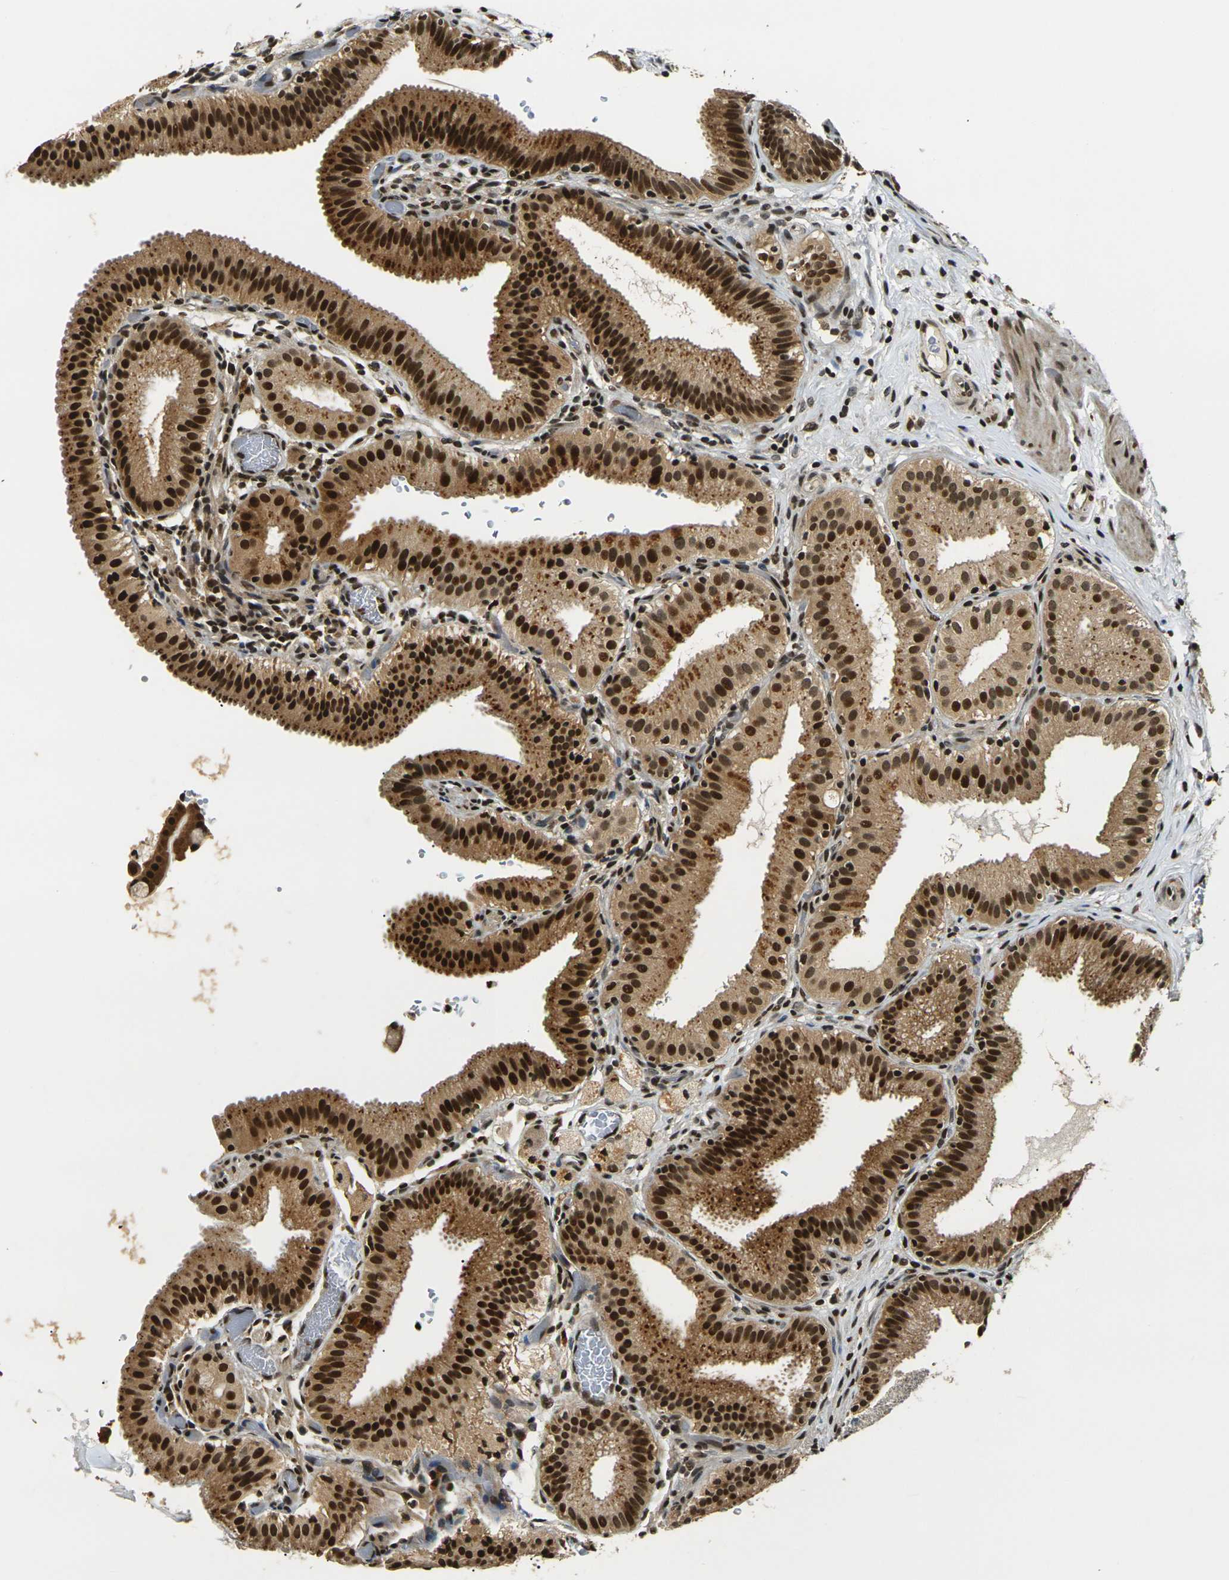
{"staining": {"intensity": "strong", "quantity": ">75%", "location": "cytoplasmic/membranous,nuclear"}, "tissue": "gallbladder", "cell_type": "Glandular cells", "image_type": "normal", "snomed": [{"axis": "morphology", "description": "Normal tissue, NOS"}, {"axis": "topography", "description": "Gallbladder"}], "caption": "IHC staining of normal gallbladder, which reveals high levels of strong cytoplasmic/membranous,nuclear staining in approximately >75% of glandular cells indicating strong cytoplasmic/membranous,nuclear protein expression. The staining was performed using DAB (3,3'-diaminobenzidine) (brown) for protein detection and nuclei were counterstained in hematoxylin (blue).", "gene": "ACTL6A", "patient": {"sex": "male", "age": 54}}